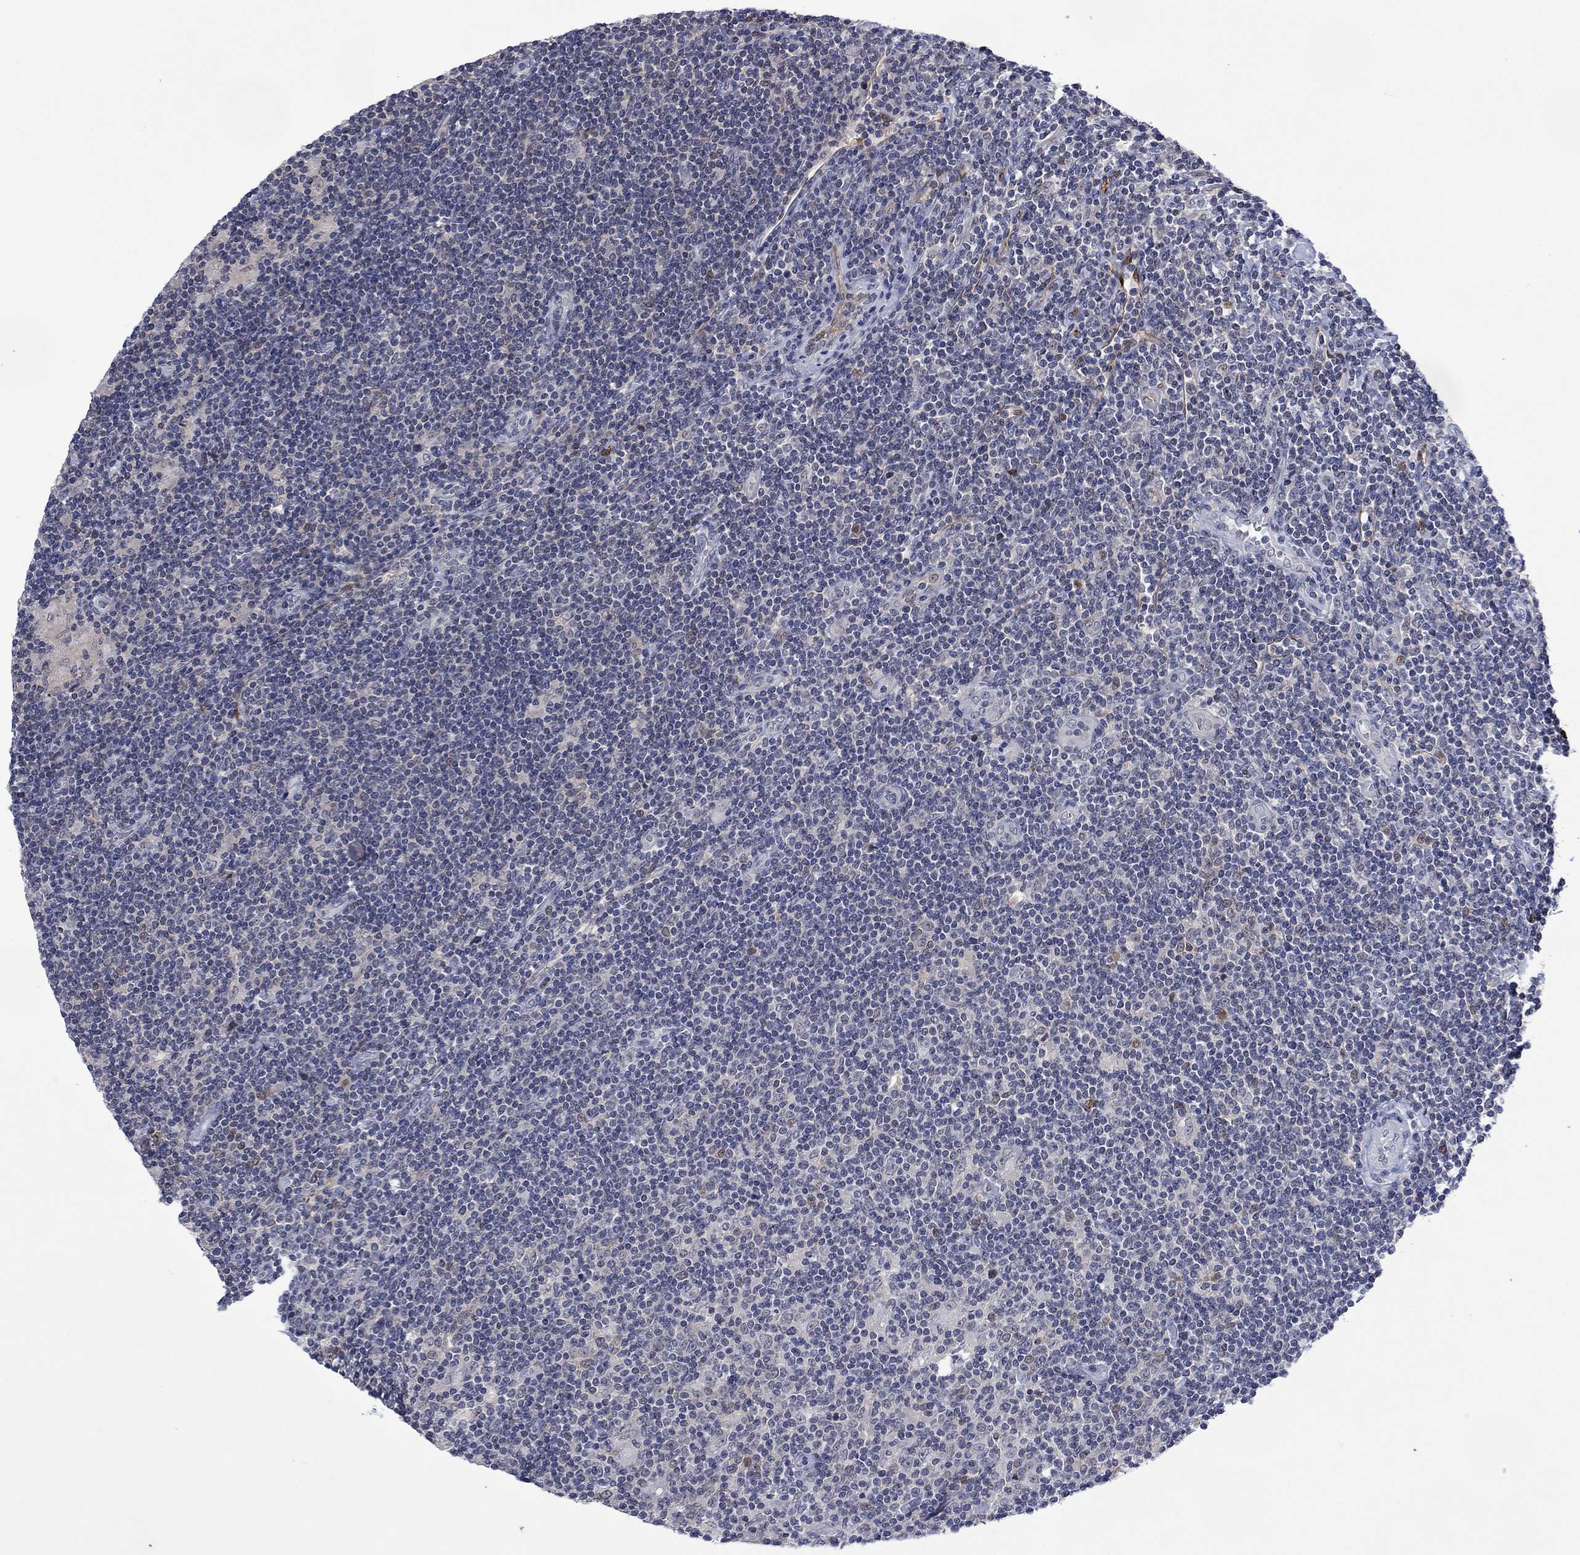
{"staining": {"intensity": "negative", "quantity": "none", "location": "none"}, "tissue": "lymphoma", "cell_type": "Tumor cells", "image_type": "cancer", "snomed": [{"axis": "morphology", "description": "Hodgkin's disease, NOS"}, {"axis": "topography", "description": "Lymph node"}], "caption": "The photomicrograph reveals no staining of tumor cells in Hodgkin's disease. (DAB (3,3'-diaminobenzidine) immunohistochemistry with hematoxylin counter stain).", "gene": "AGL", "patient": {"sex": "male", "age": 40}}